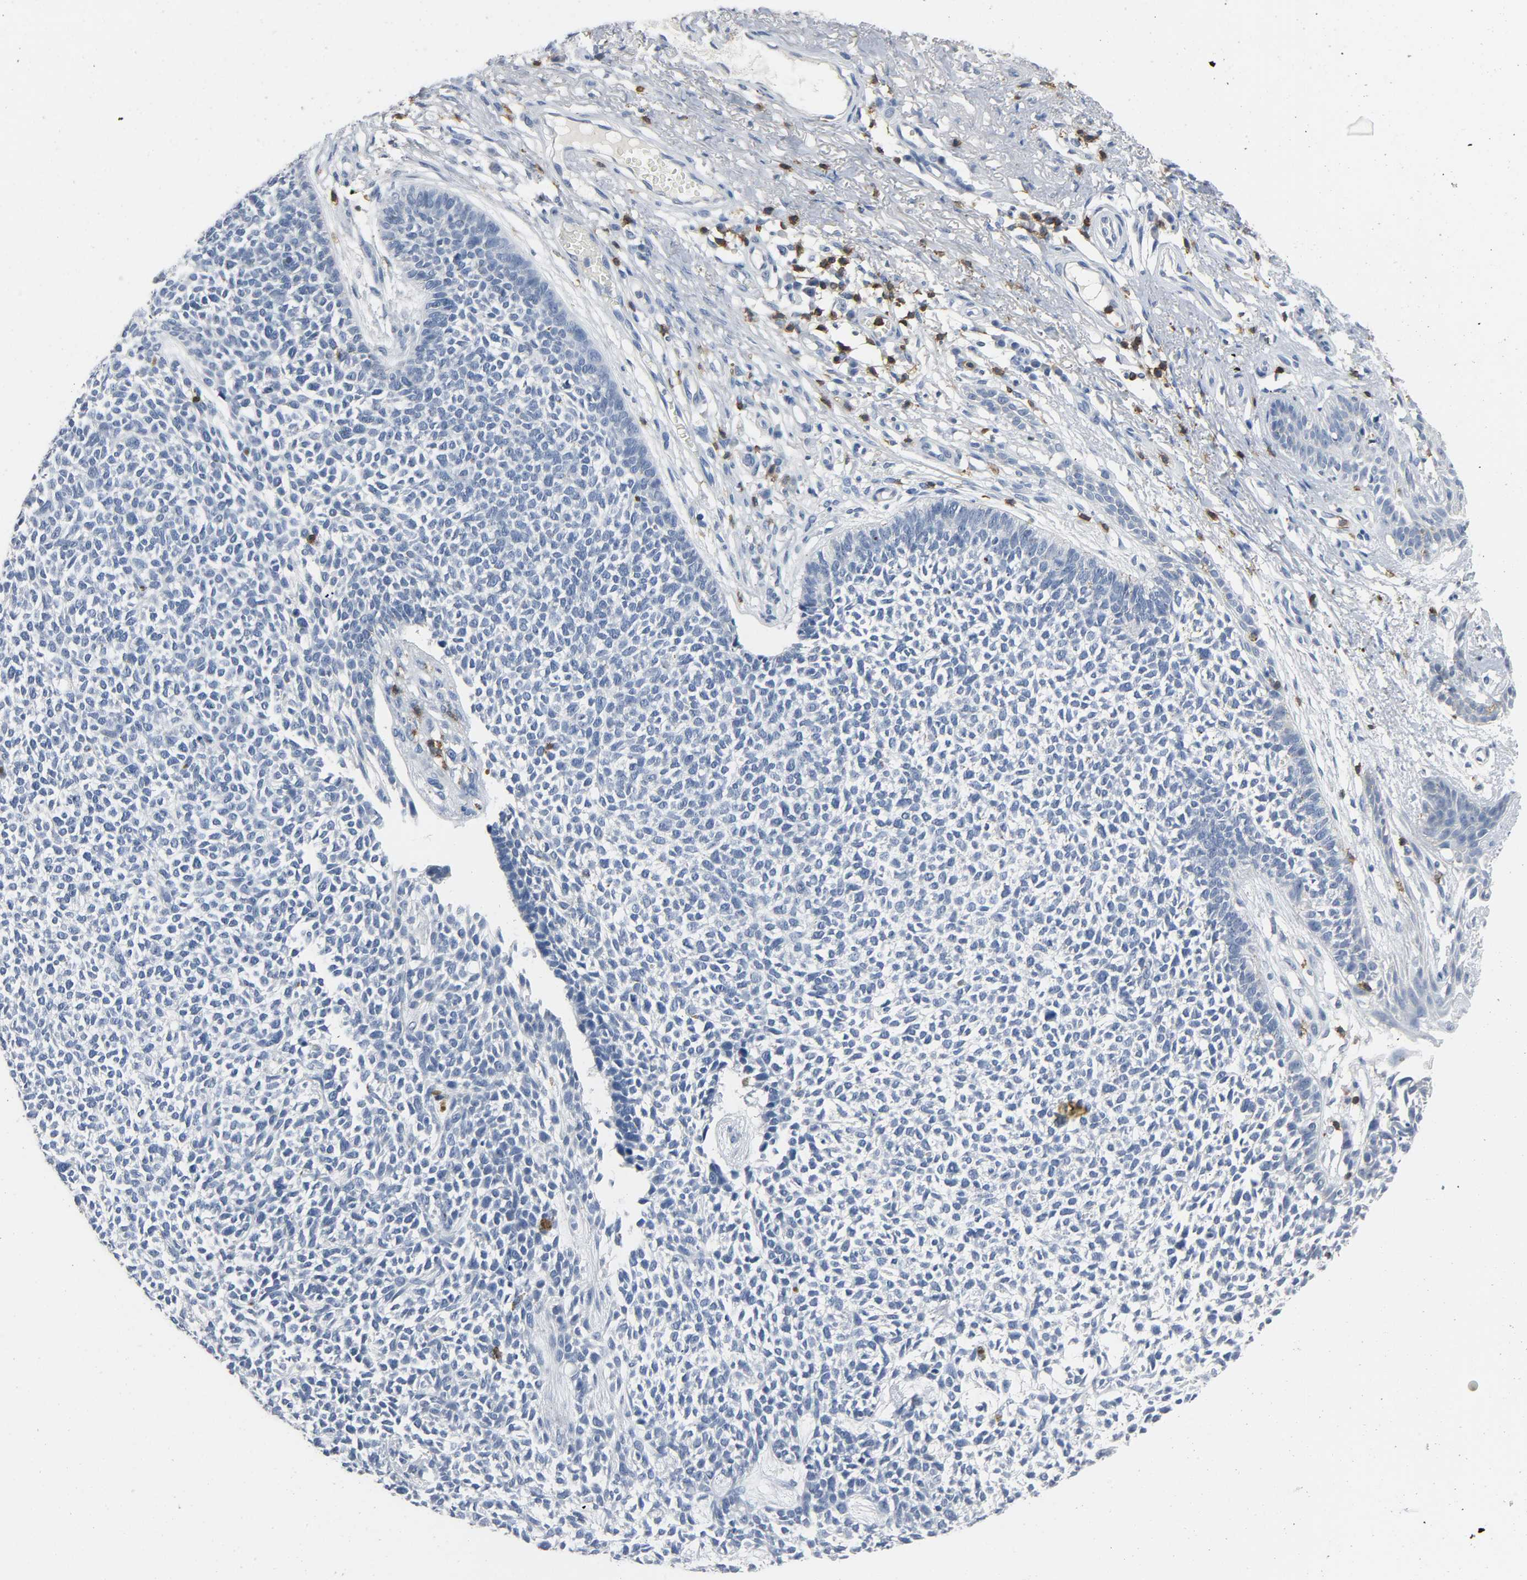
{"staining": {"intensity": "negative", "quantity": "none", "location": "none"}, "tissue": "skin cancer", "cell_type": "Tumor cells", "image_type": "cancer", "snomed": [{"axis": "morphology", "description": "Basal cell carcinoma"}, {"axis": "topography", "description": "Skin"}], "caption": "Immunohistochemical staining of human skin basal cell carcinoma demonstrates no significant positivity in tumor cells.", "gene": "LCK", "patient": {"sex": "female", "age": 84}}